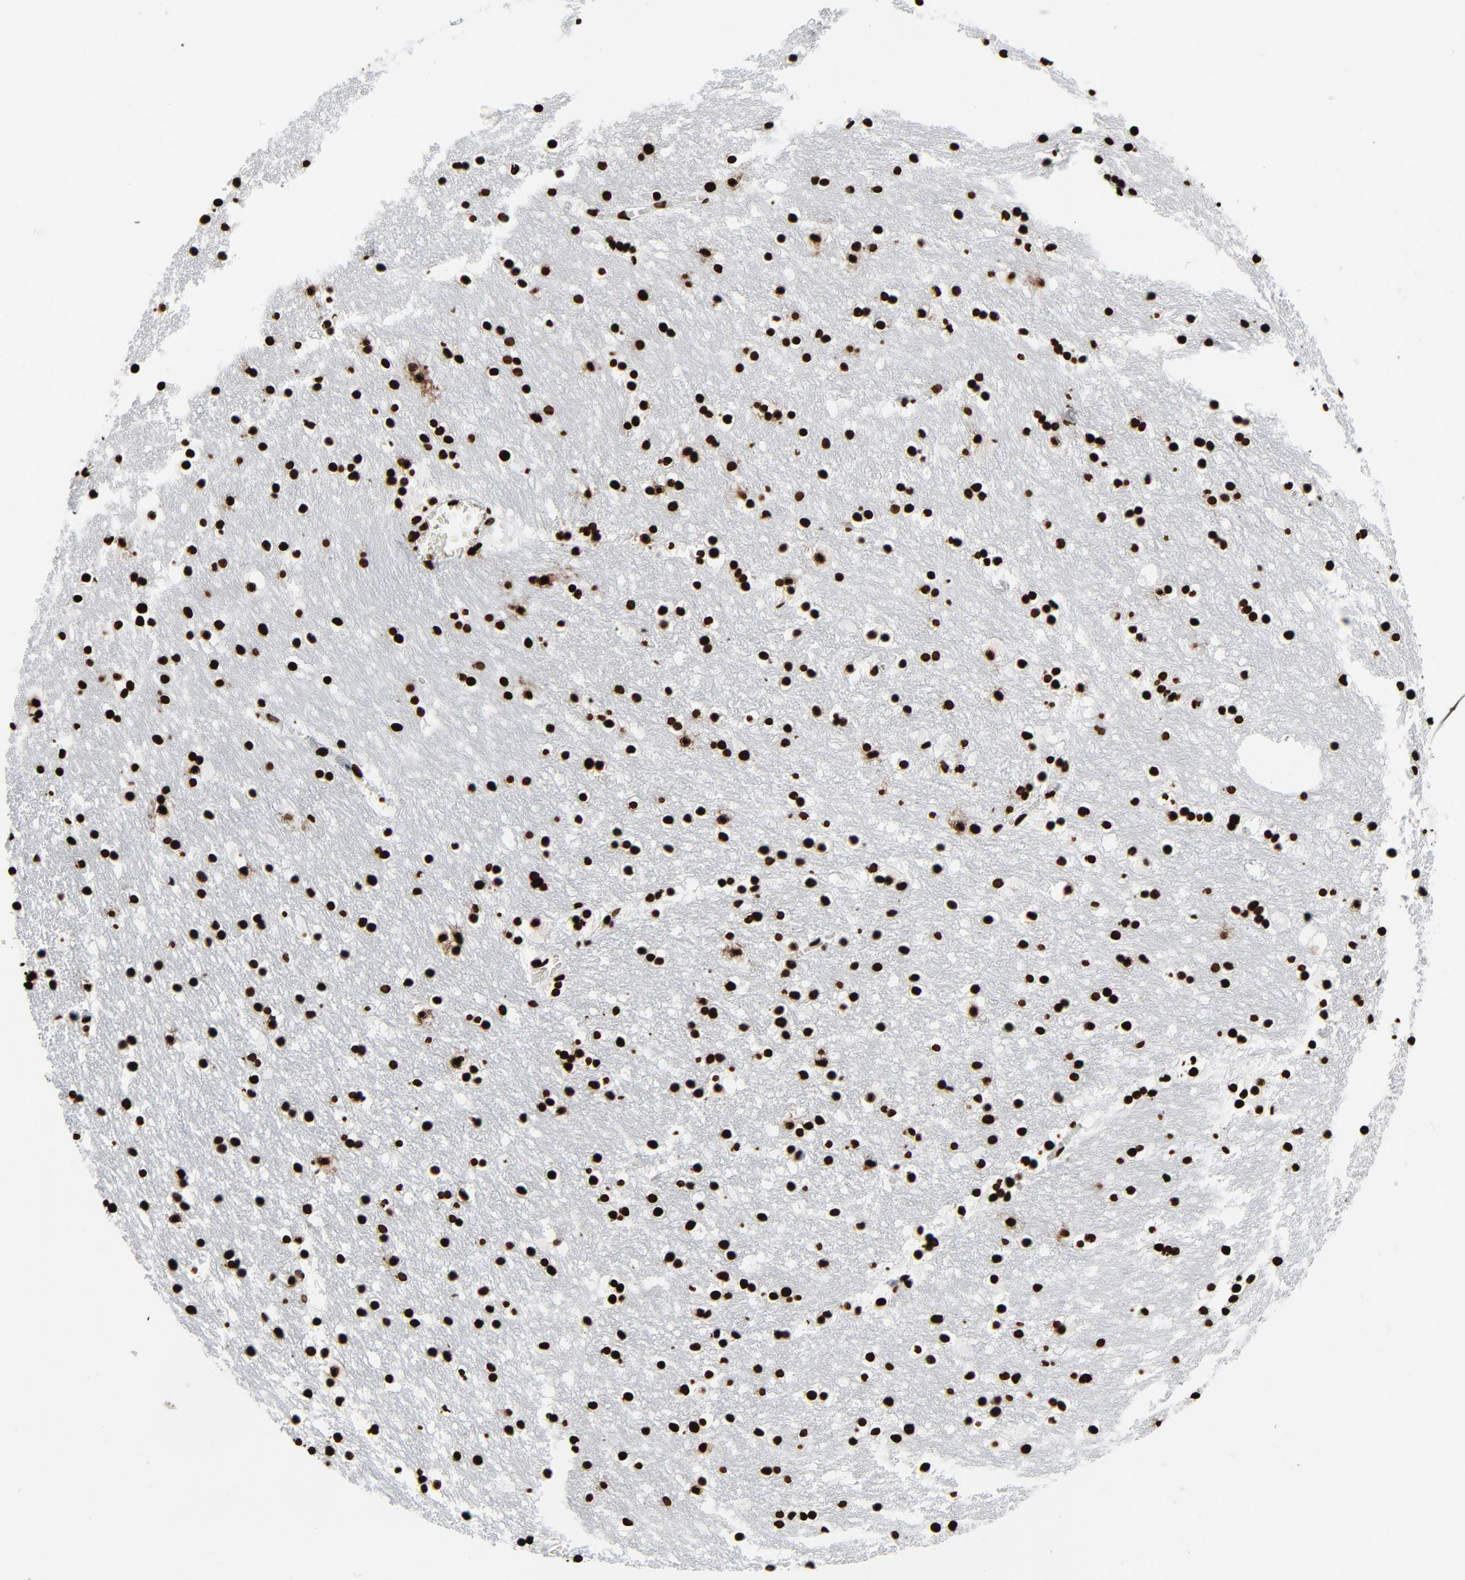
{"staining": {"intensity": "strong", "quantity": ">75%", "location": "nuclear"}, "tissue": "caudate", "cell_type": "Glial cells", "image_type": "normal", "snomed": [{"axis": "morphology", "description": "Normal tissue, NOS"}, {"axis": "topography", "description": "Lateral ventricle wall"}], "caption": "Protein staining of unremarkable caudate exhibits strong nuclear expression in about >75% of glial cells.", "gene": "H3", "patient": {"sex": "male", "age": 45}}